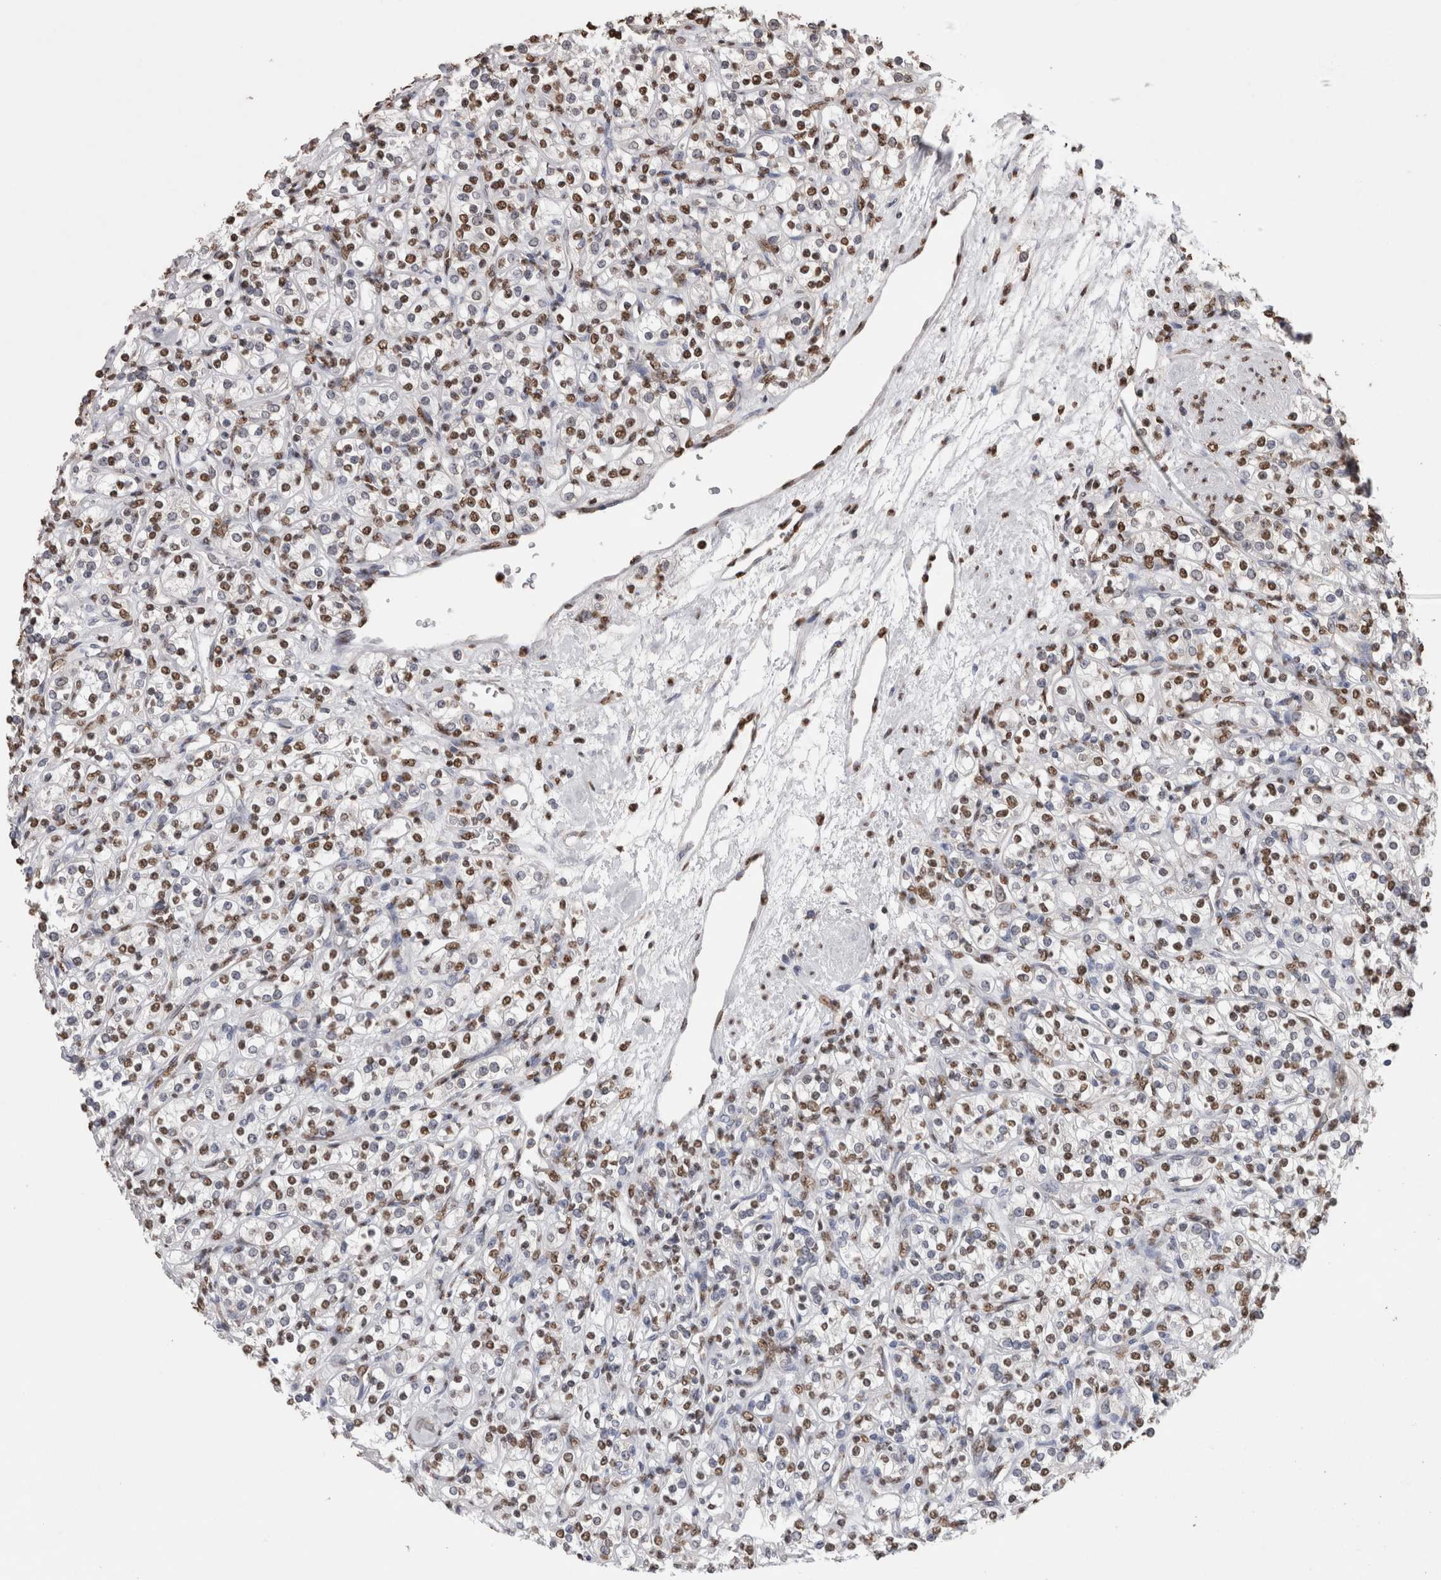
{"staining": {"intensity": "moderate", "quantity": ">75%", "location": "nuclear"}, "tissue": "renal cancer", "cell_type": "Tumor cells", "image_type": "cancer", "snomed": [{"axis": "morphology", "description": "Adenocarcinoma, NOS"}, {"axis": "topography", "description": "Kidney"}], "caption": "Protein staining demonstrates moderate nuclear staining in approximately >75% of tumor cells in renal cancer. (Brightfield microscopy of DAB IHC at high magnification).", "gene": "NTHL1", "patient": {"sex": "male", "age": 77}}